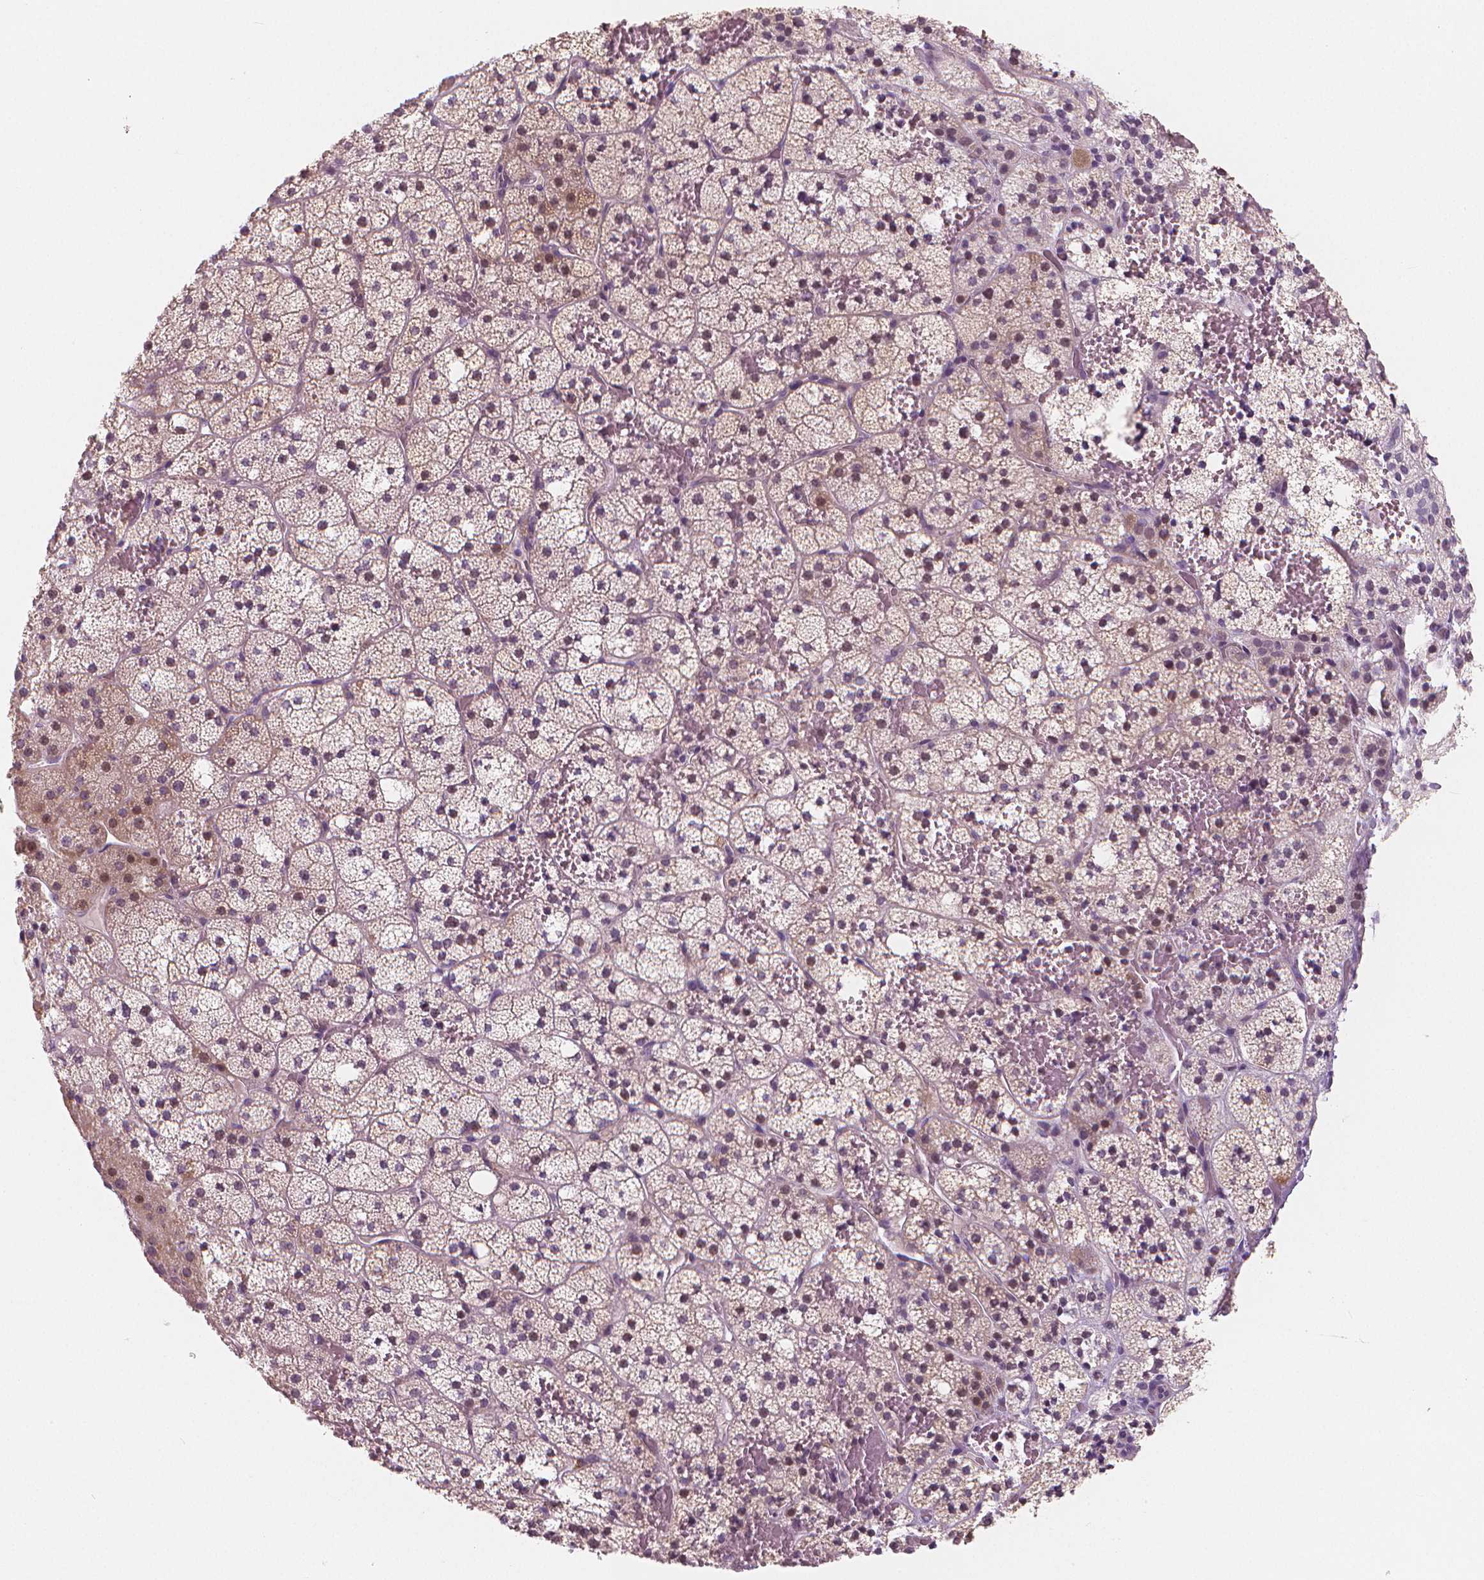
{"staining": {"intensity": "moderate", "quantity": "25%-75%", "location": "cytoplasmic/membranous,nuclear"}, "tissue": "adrenal gland", "cell_type": "Glandular cells", "image_type": "normal", "snomed": [{"axis": "morphology", "description": "Normal tissue, NOS"}, {"axis": "topography", "description": "Adrenal gland"}], "caption": "Protein staining by immunohistochemistry (IHC) displays moderate cytoplasmic/membranous,nuclear positivity in about 25%-75% of glandular cells in benign adrenal gland.", "gene": "RNASE7", "patient": {"sex": "male", "age": 53}}